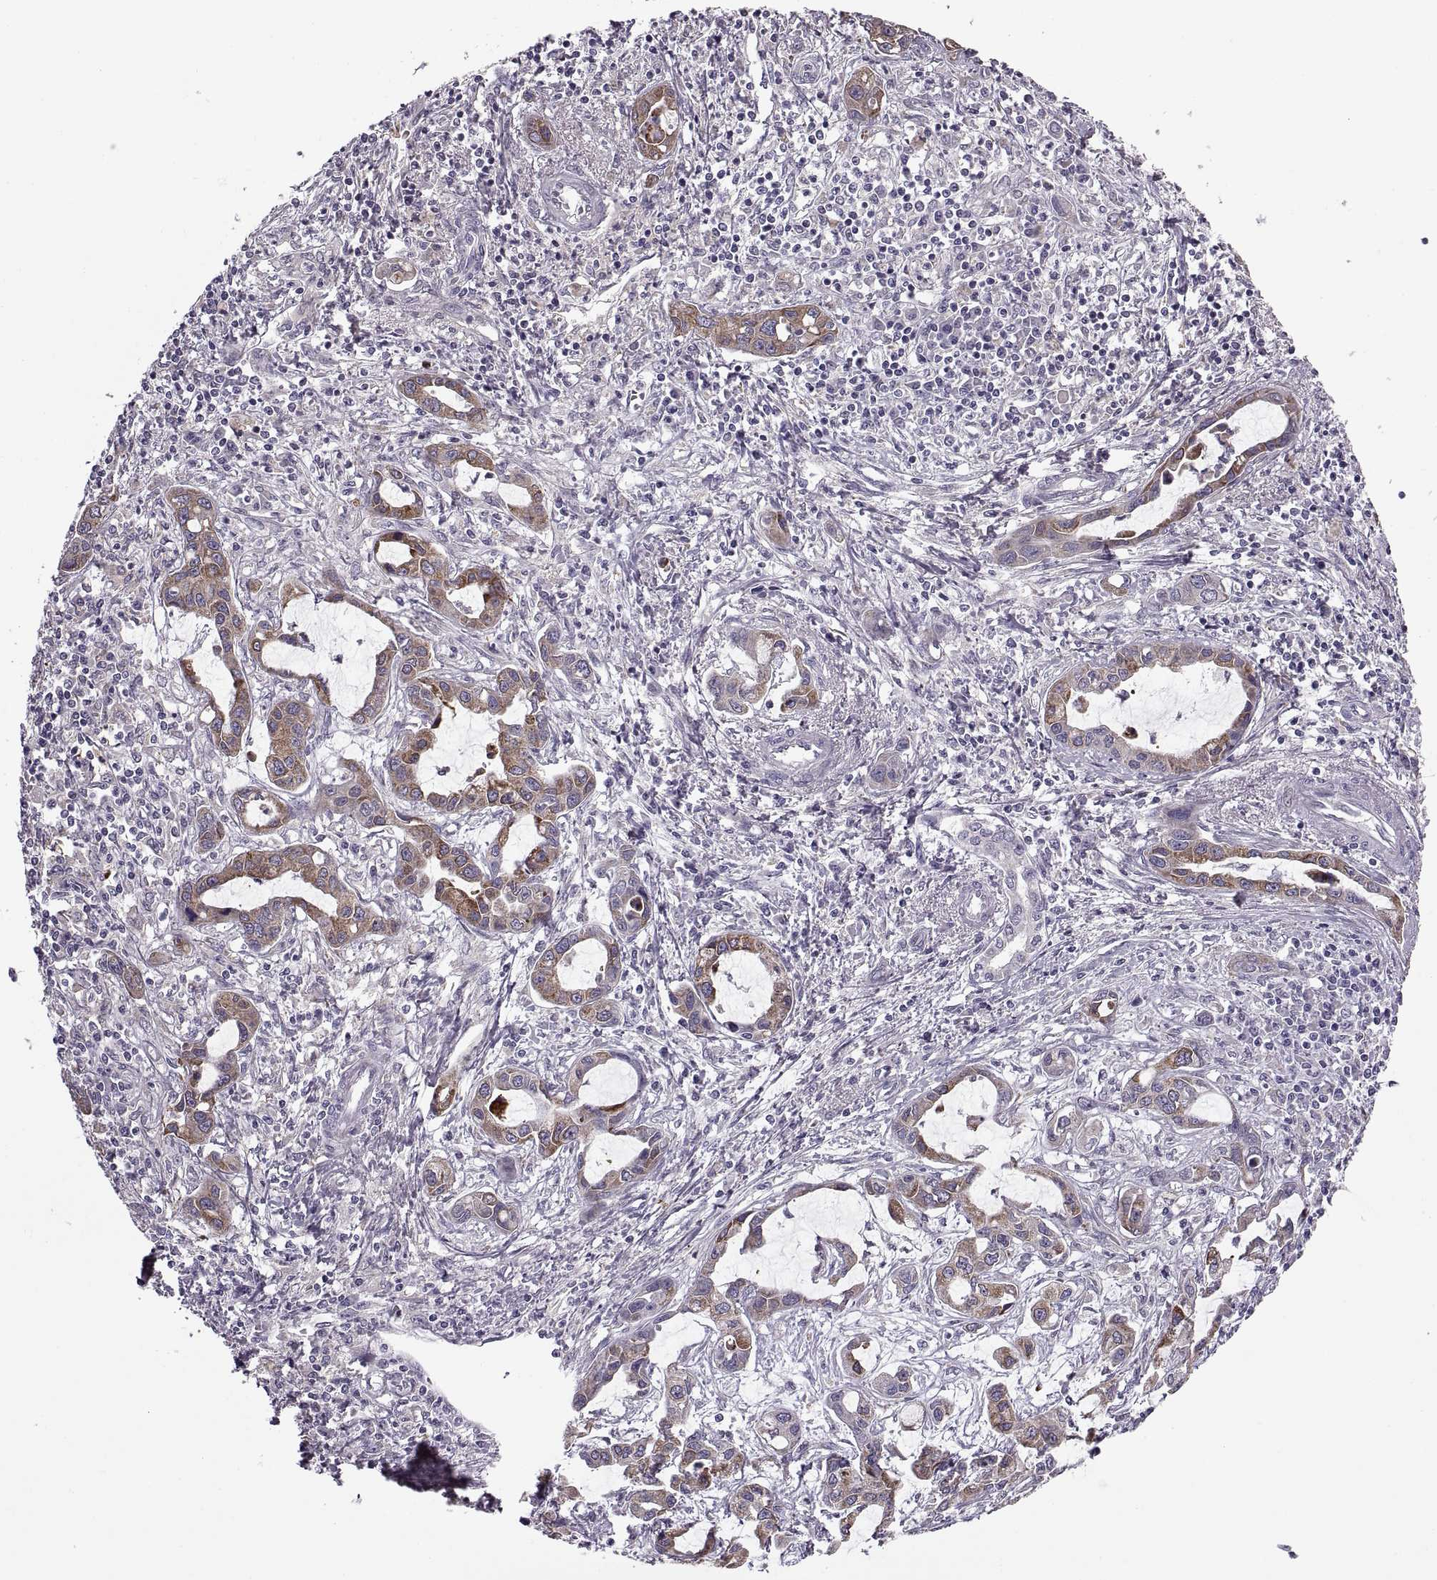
{"staining": {"intensity": "moderate", "quantity": ">75%", "location": "cytoplasmic/membranous"}, "tissue": "liver cancer", "cell_type": "Tumor cells", "image_type": "cancer", "snomed": [{"axis": "morphology", "description": "Cholangiocarcinoma"}, {"axis": "topography", "description": "Liver"}], "caption": "IHC histopathology image of cholangiocarcinoma (liver) stained for a protein (brown), which reveals medium levels of moderate cytoplasmic/membranous positivity in about >75% of tumor cells.", "gene": "LETM2", "patient": {"sex": "male", "age": 58}}